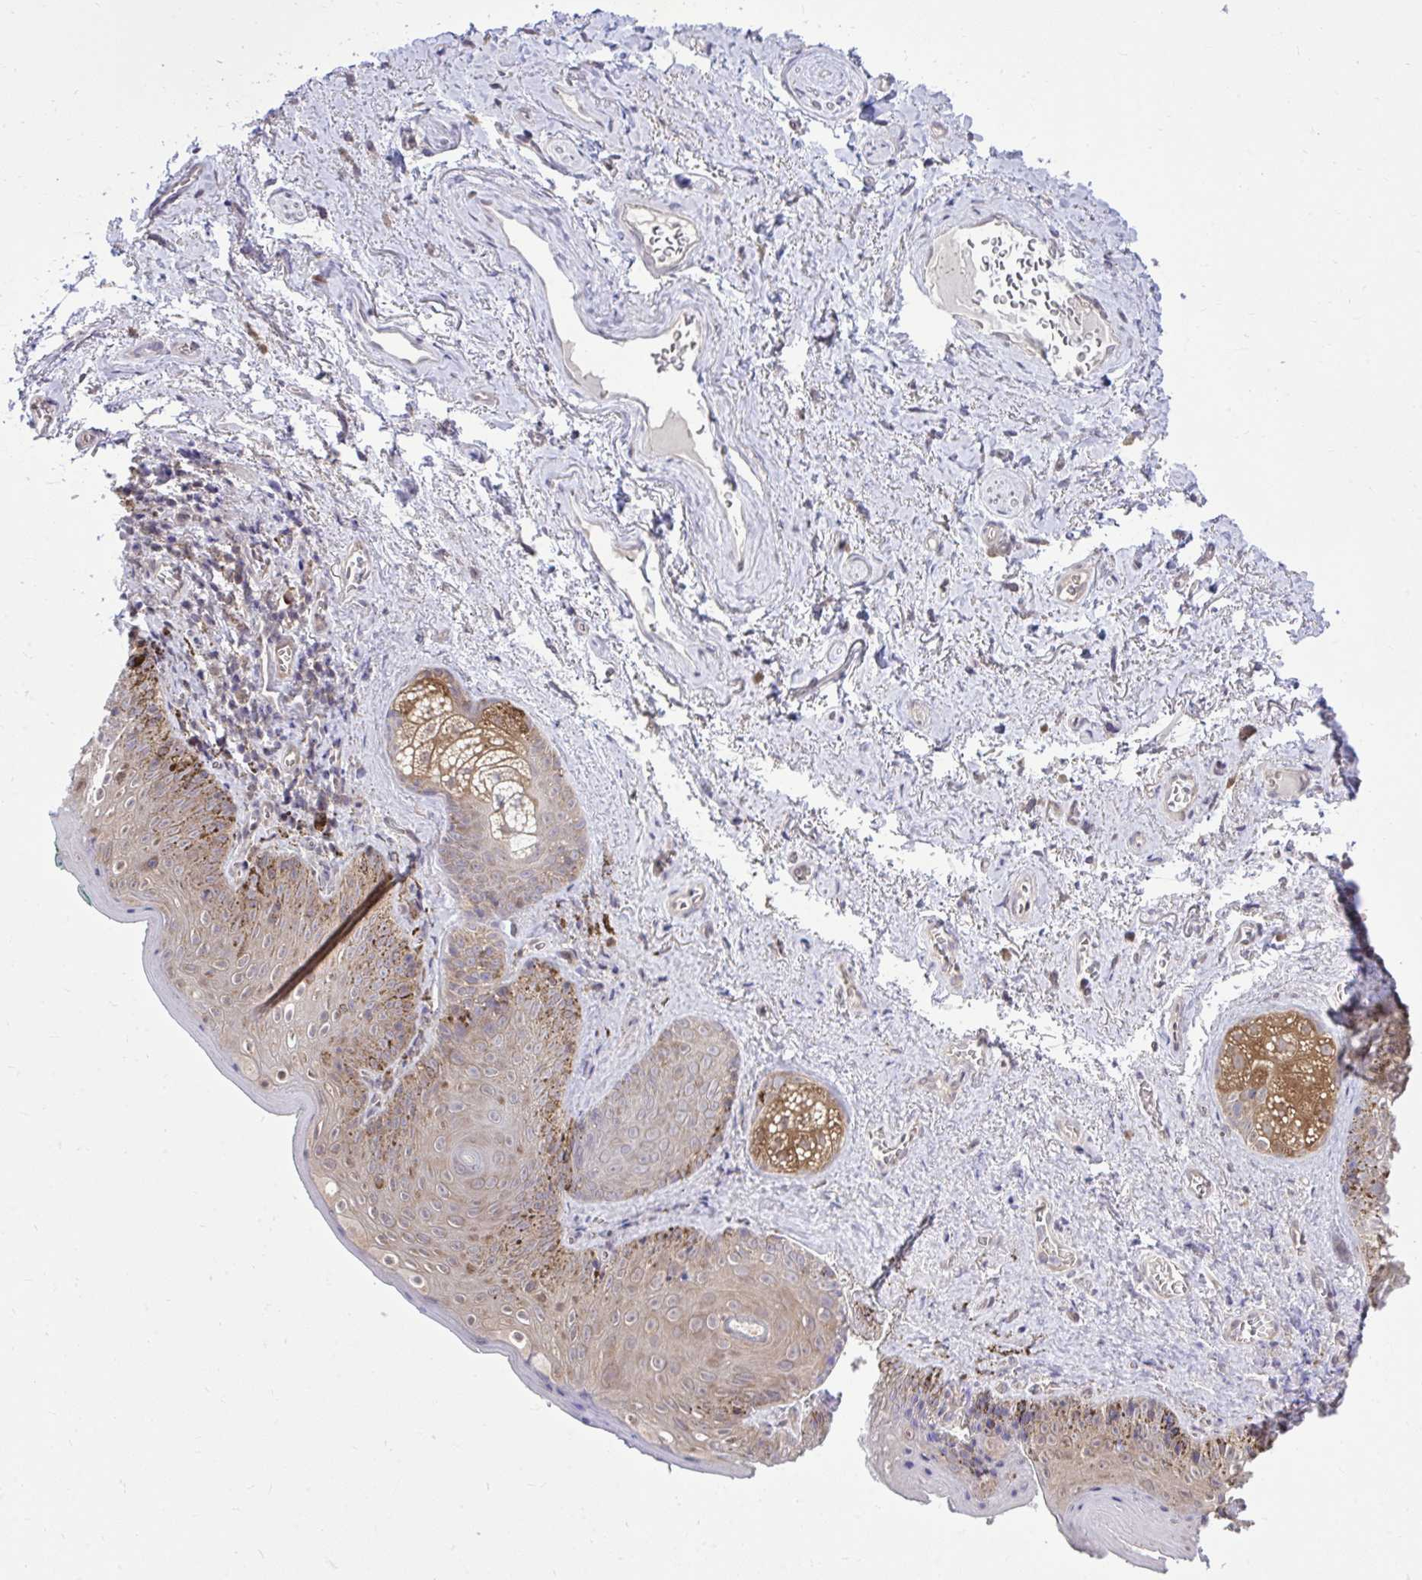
{"staining": {"intensity": "weak", "quantity": "<25%", "location": "cytoplasmic/membranous"}, "tissue": "vagina", "cell_type": "Squamous epithelial cells", "image_type": "normal", "snomed": [{"axis": "morphology", "description": "Normal tissue, NOS"}, {"axis": "topography", "description": "Vulva"}, {"axis": "topography", "description": "Vagina"}, {"axis": "topography", "description": "Peripheral nerve tissue"}], "caption": "This is an immunohistochemistry micrograph of unremarkable human vagina. There is no positivity in squamous epithelial cells.", "gene": "CEACAM18", "patient": {"sex": "female", "age": 66}}